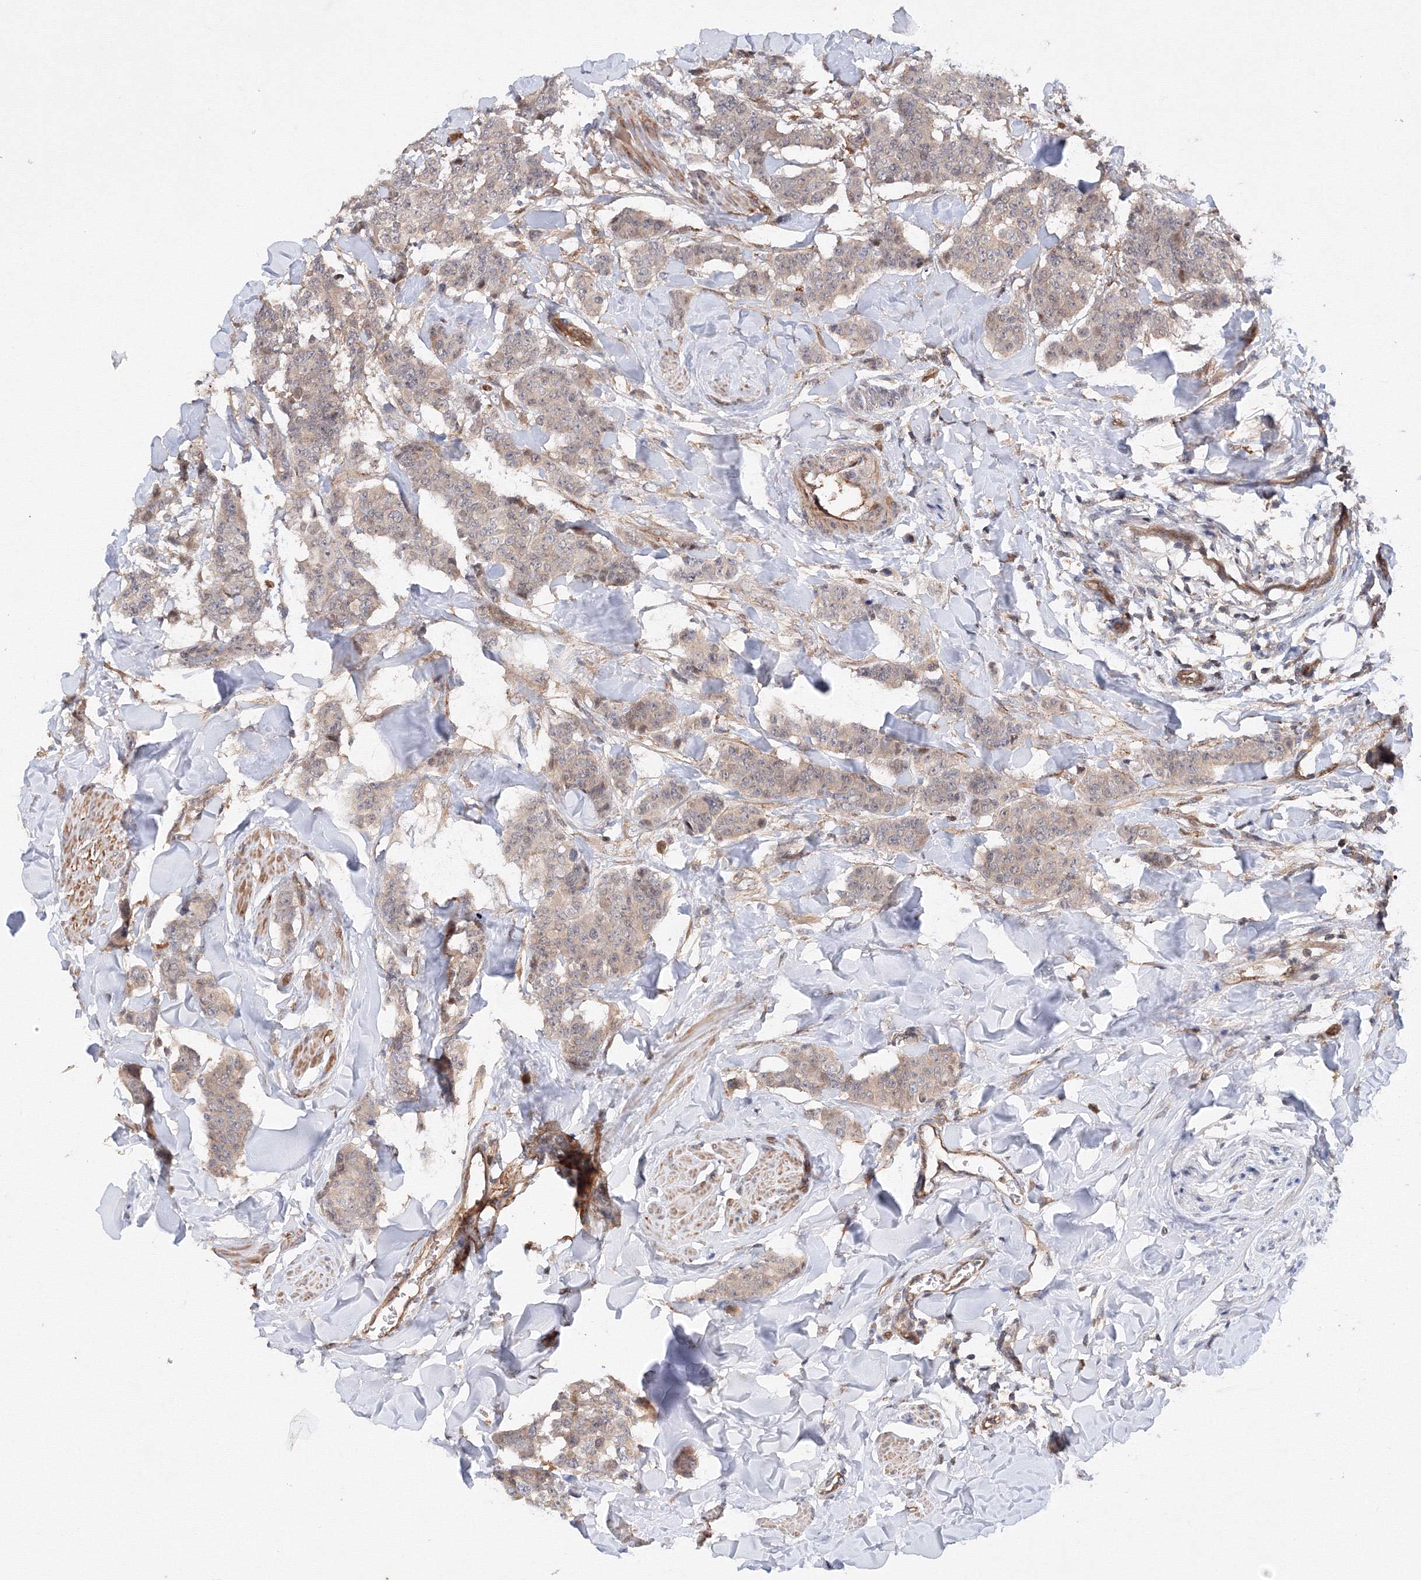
{"staining": {"intensity": "negative", "quantity": "none", "location": "none"}, "tissue": "breast cancer", "cell_type": "Tumor cells", "image_type": "cancer", "snomed": [{"axis": "morphology", "description": "Duct carcinoma"}, {"axis": "topography", "description": "Breast"}], "caption": "Immunohistochemical staining of breast cancer (infiltrating ductal carcinoma) exhibits no significant staining in tumor cells.", "gene": "DCTD", "patient": {"sex": "female", "age": 40}}